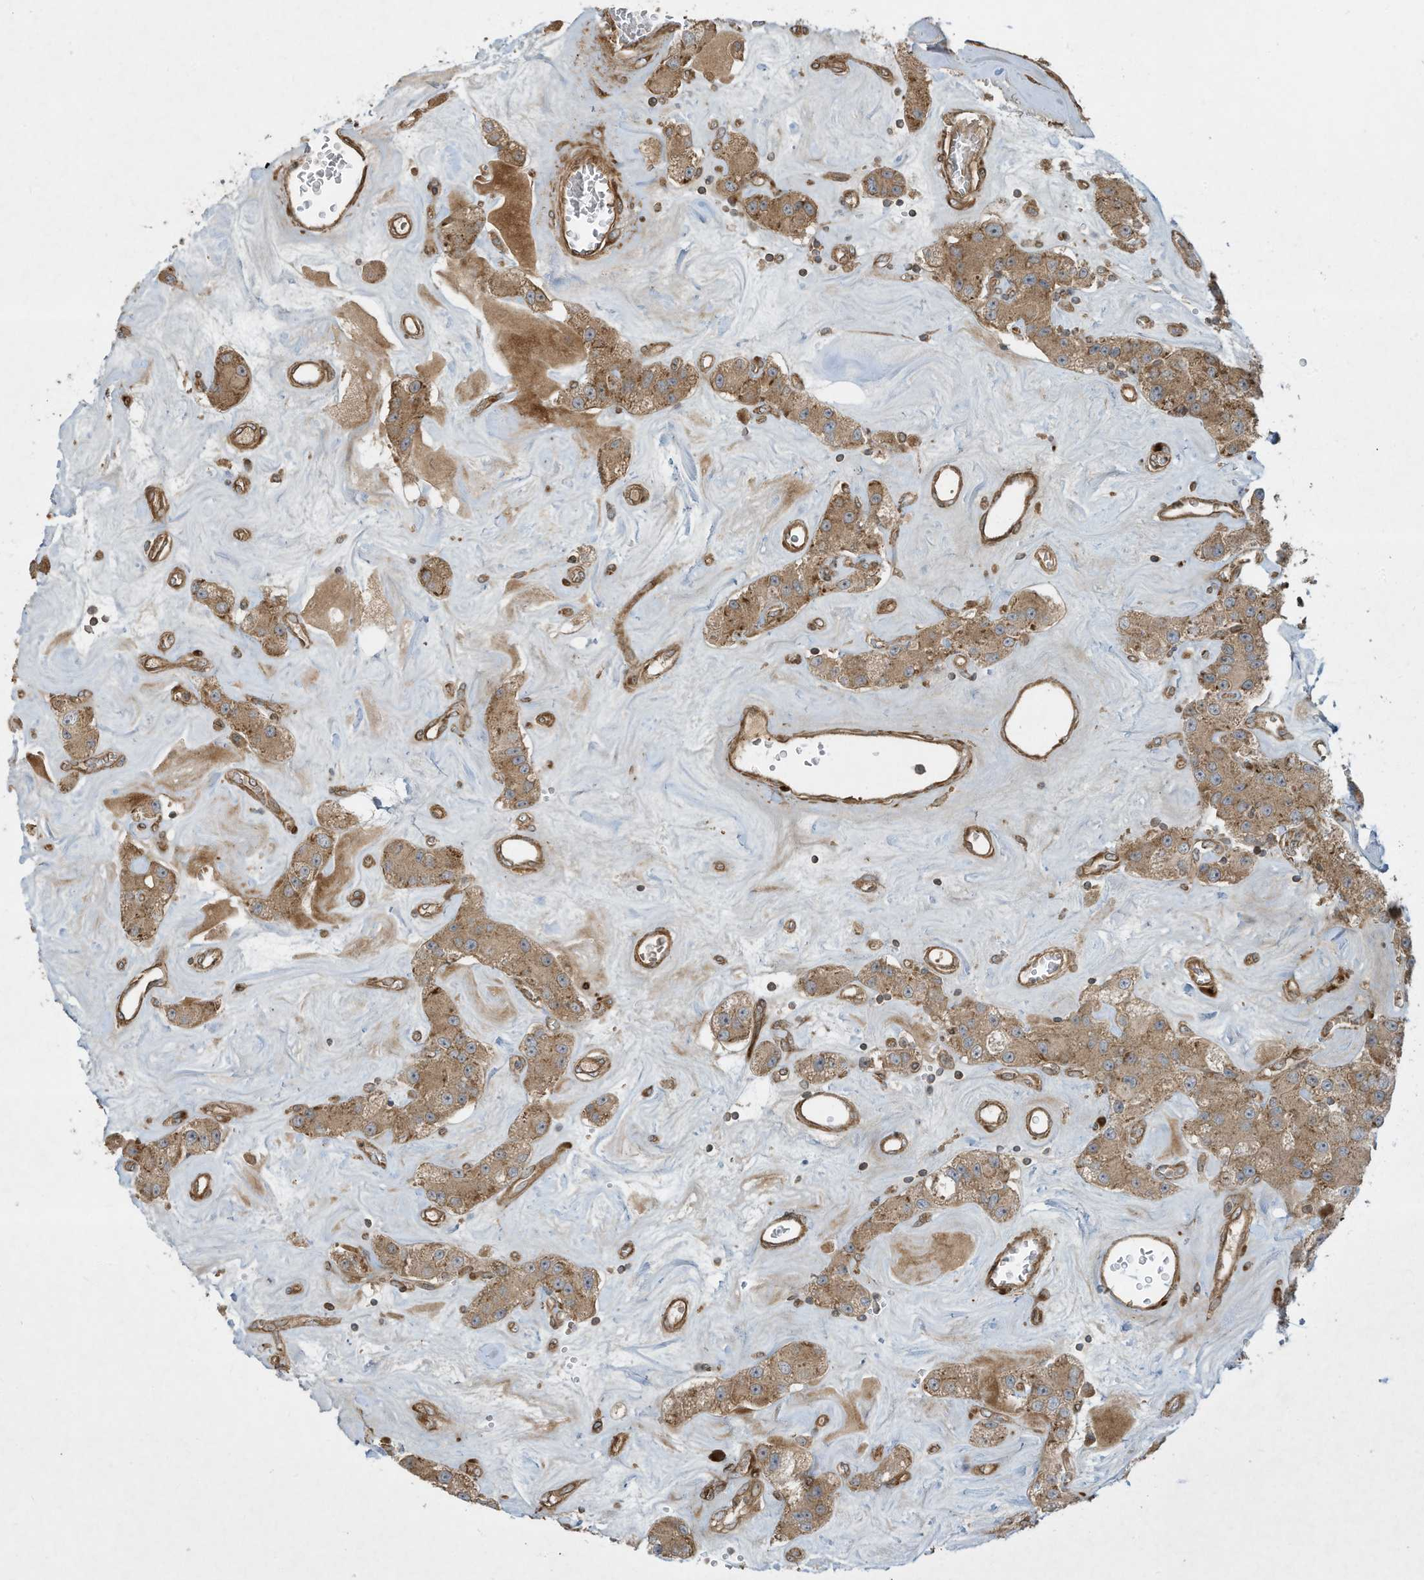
{"staining": {"intensity": "moderate", "quantity": ">75%", "location": "cytoplasmic/membranous"}, "tissue": "carcinoid", "cell_type": "Tumor cells", "image_type": "cancer", "snomed": [{"axis": "morphology", "description": "Carcinoid, malignant, NOS"}, {"axis": "topography", "description": "Pancreas"}], "caption": "Protein analysis of malignant carcinoid tissue displays moderate cytoplasmic/membranous expression in about >75% of tumor cells.", "gene": "DDIT4", "patient": {"sex": "male", "age": 41}}